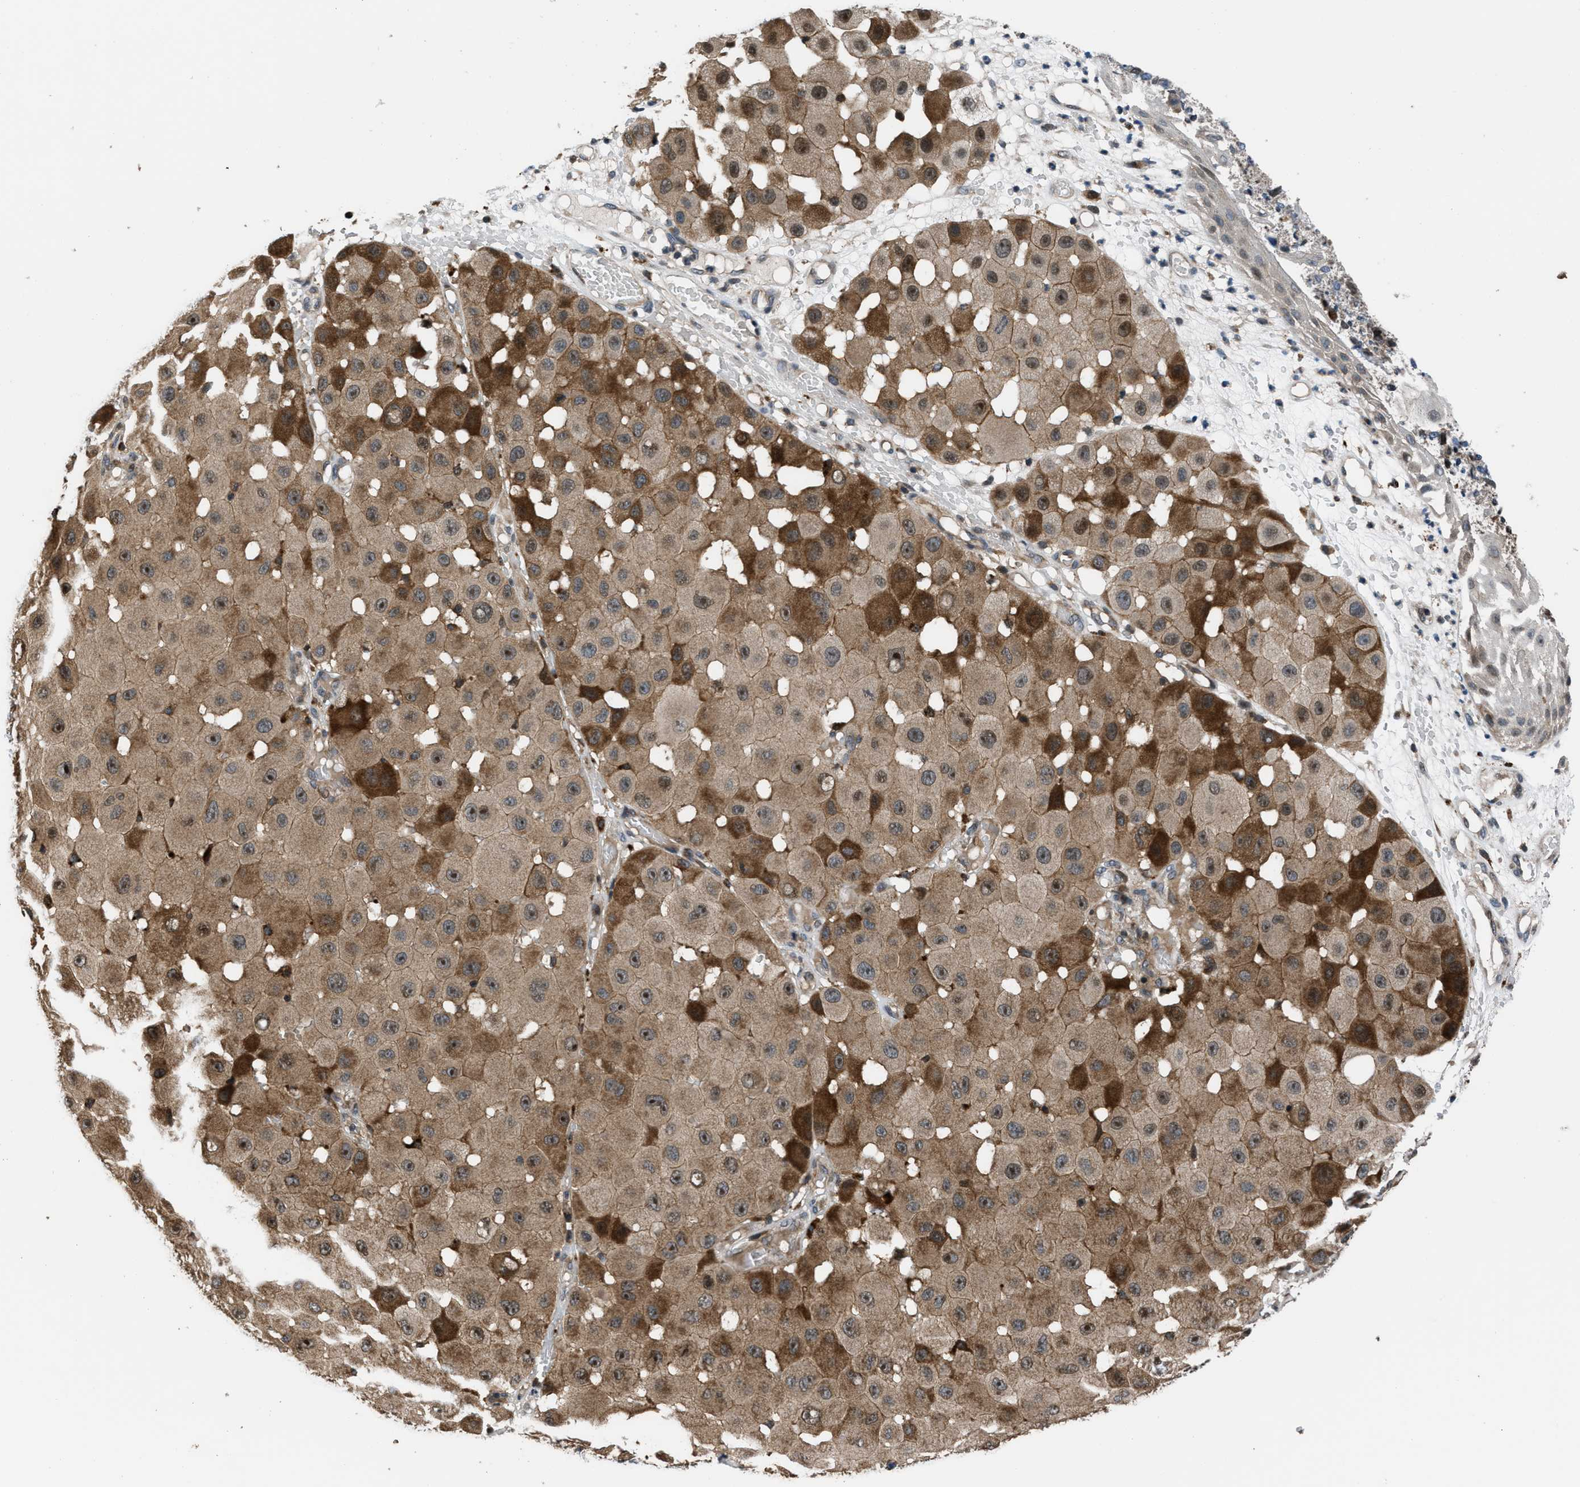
{"staining": {"intensity": "moderate", "quantity": ">75%", "location": "cytoplasmic/membranous,nuclear"}, "tissue": "melanoma", "cell_type": "Tumor cells", "image_type": "cancer", "snomed": [{"axis": "morphology", "description": "Malignant melanoma, NOS"}, {"axis": "topography", "description": "Skin"}], "caption": "Protein staining exhibits moderate cytoplasmic/membranous and nuclear staining in approximately >75% of tumor cells in melanoma.", "gene": "CTBS", "patient": {"sex": "female", "age": 81}}